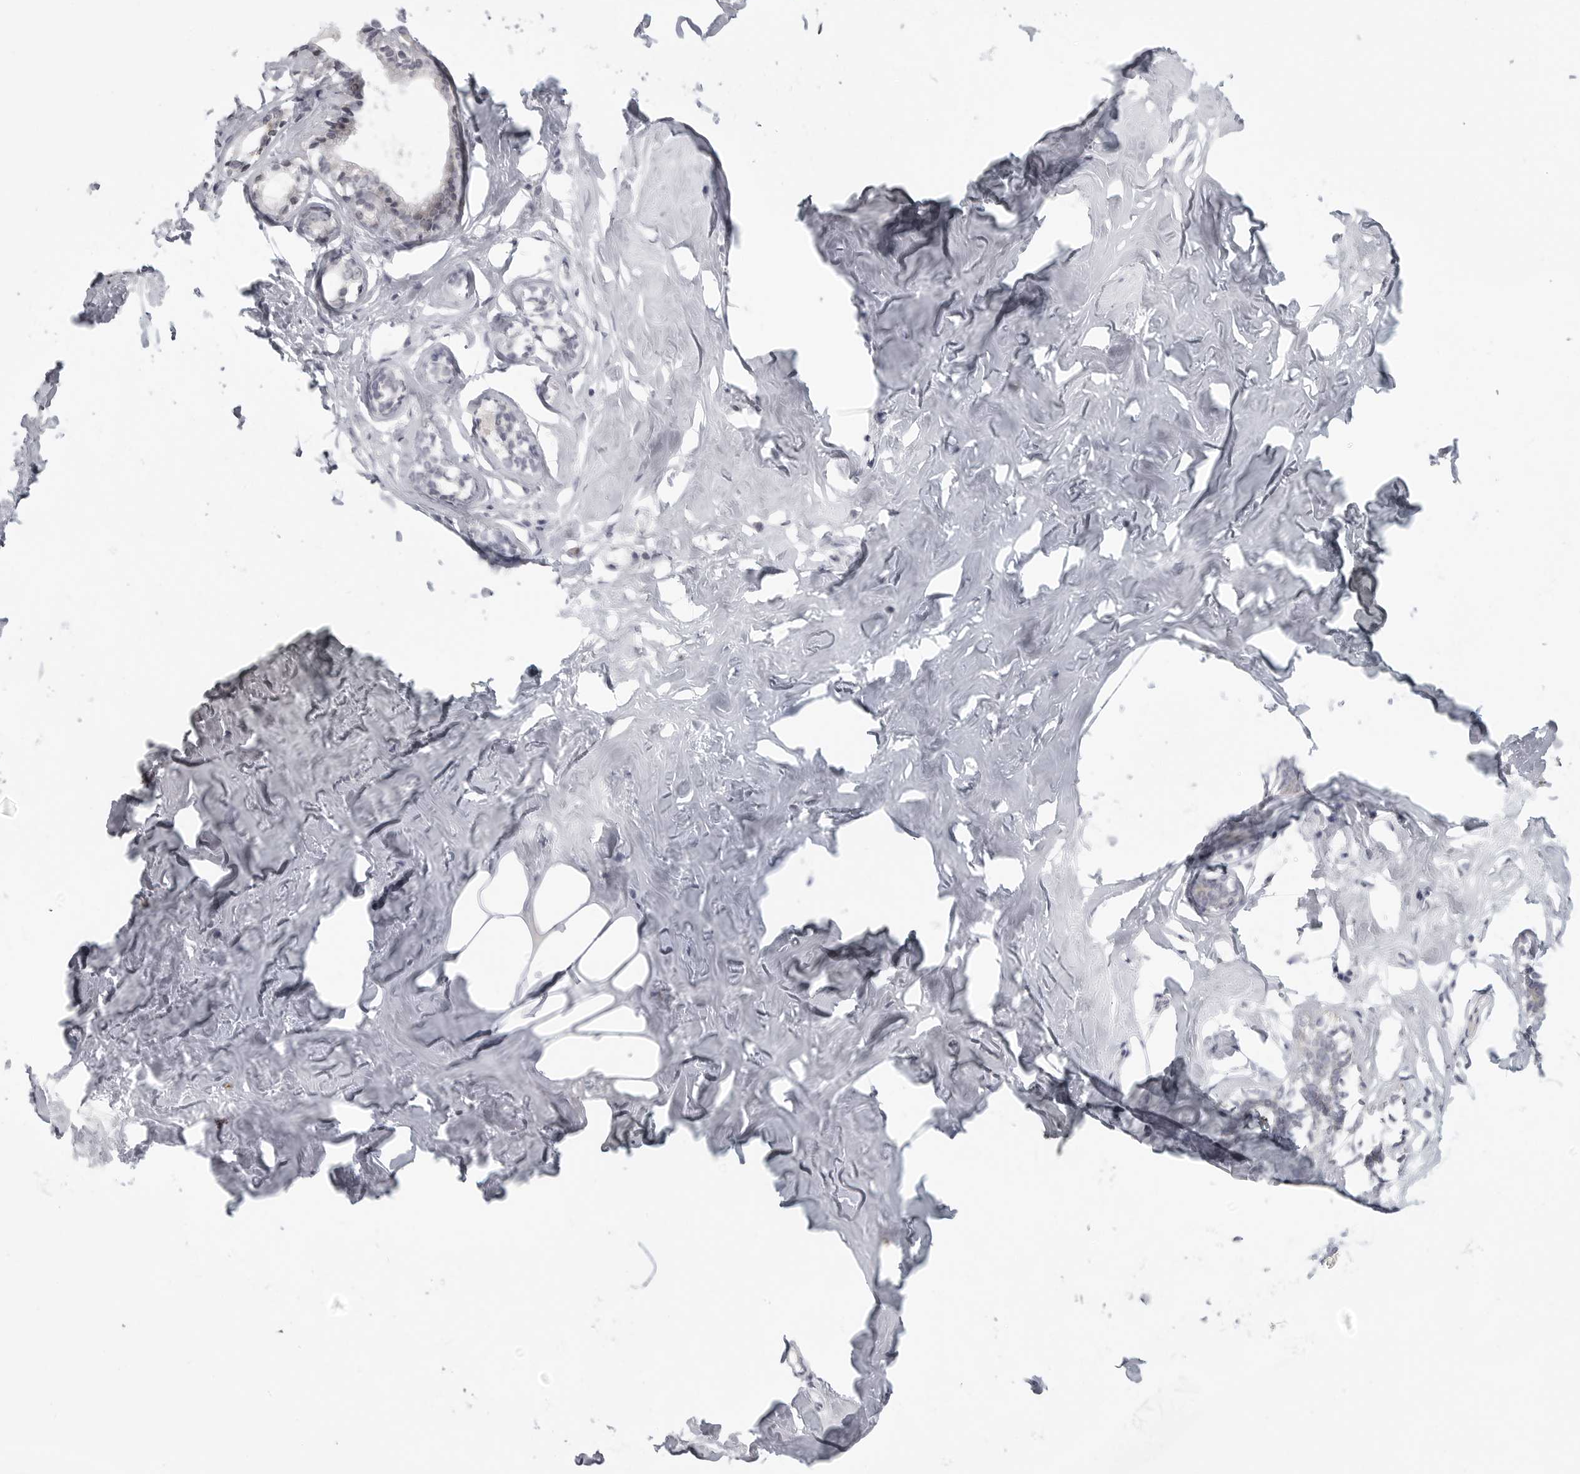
{"staining": {"intensity": "negative", "quantity": "none", "location": "none"}, "tissue": "adipose tissue", "cell_type": "Adipocytes", "image_type": "normal", "snomed": [{"axis": "morphology", "description": "Normal tissue, NOS"}, {"axis": "morphology", "description": "Fibrosis, NOS"}, {"axis": "topography", "description": "Breast"}, {"axis": "topography", "description": "Adipose tissue"}], "caption": "The micrograph reveals no significant staining in adipocytes of adipose tissue. The staining was performed using DAB to visualize the protein expression in brown, while the nuclei were stained in blue with hematoxylin (Magnification: 20x).", "gene": "MAP7D1", "patient": {"sex": "female", "age": 39}}